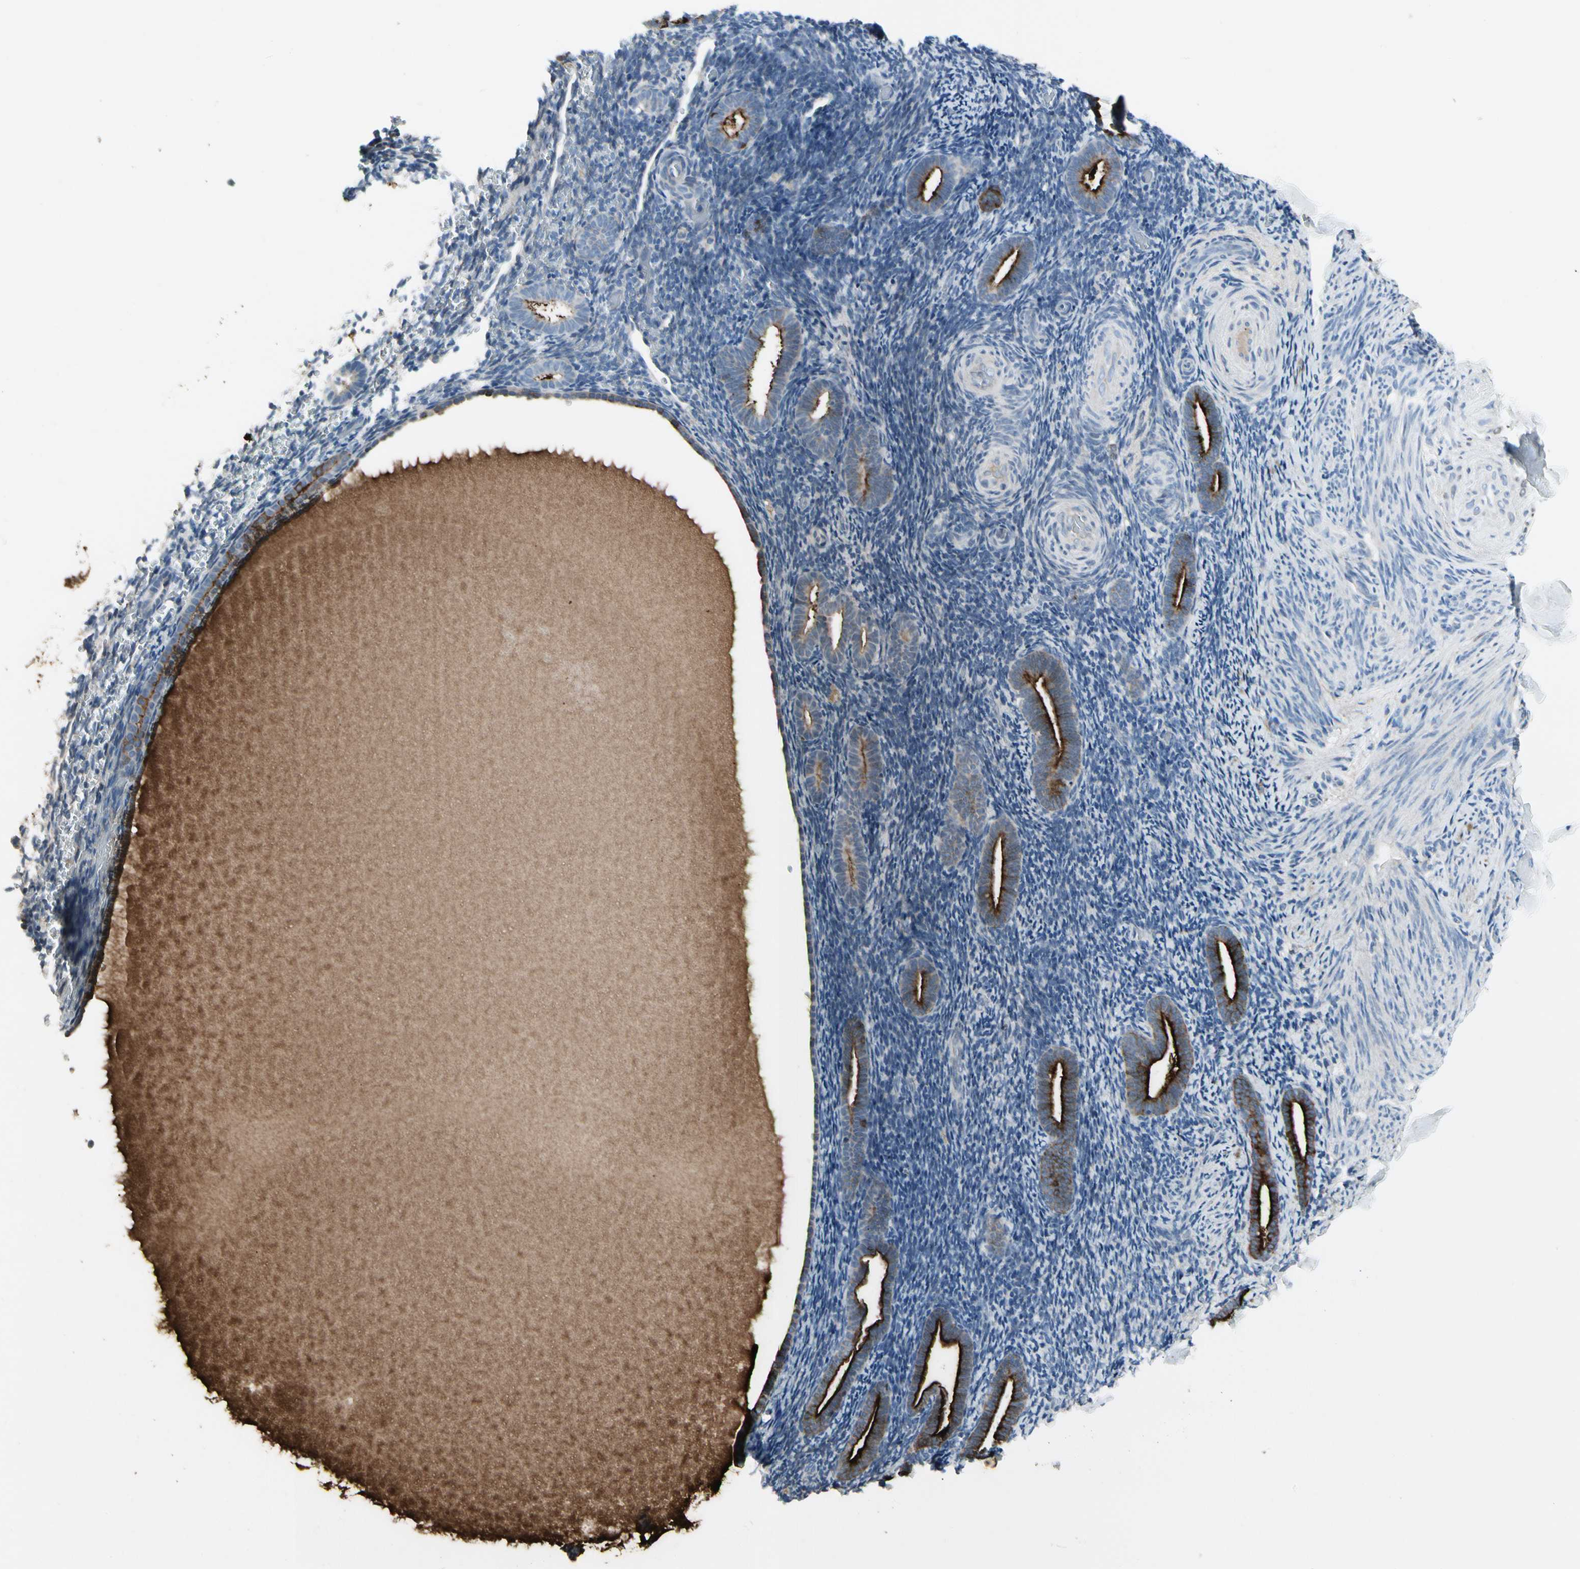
{"staining": {"intensity": "negative", "quantity": "none", "location": "none"}, "tissue": "endometrium", "cell_type": "Cells in endometrial stroma", "image_type": "normal", "snomed": [{"axis": "morphology", "description": "Normal tissue, NOS"}, {"axis": "topography", "description": "Endometrium"}], "caption": "Endometrium stained for a protein using immunohistochemistry exhibits no positivity cells in endometrial stroma.", "gene": "PIGR", "patient": {"sex": "female", "age": 51}}